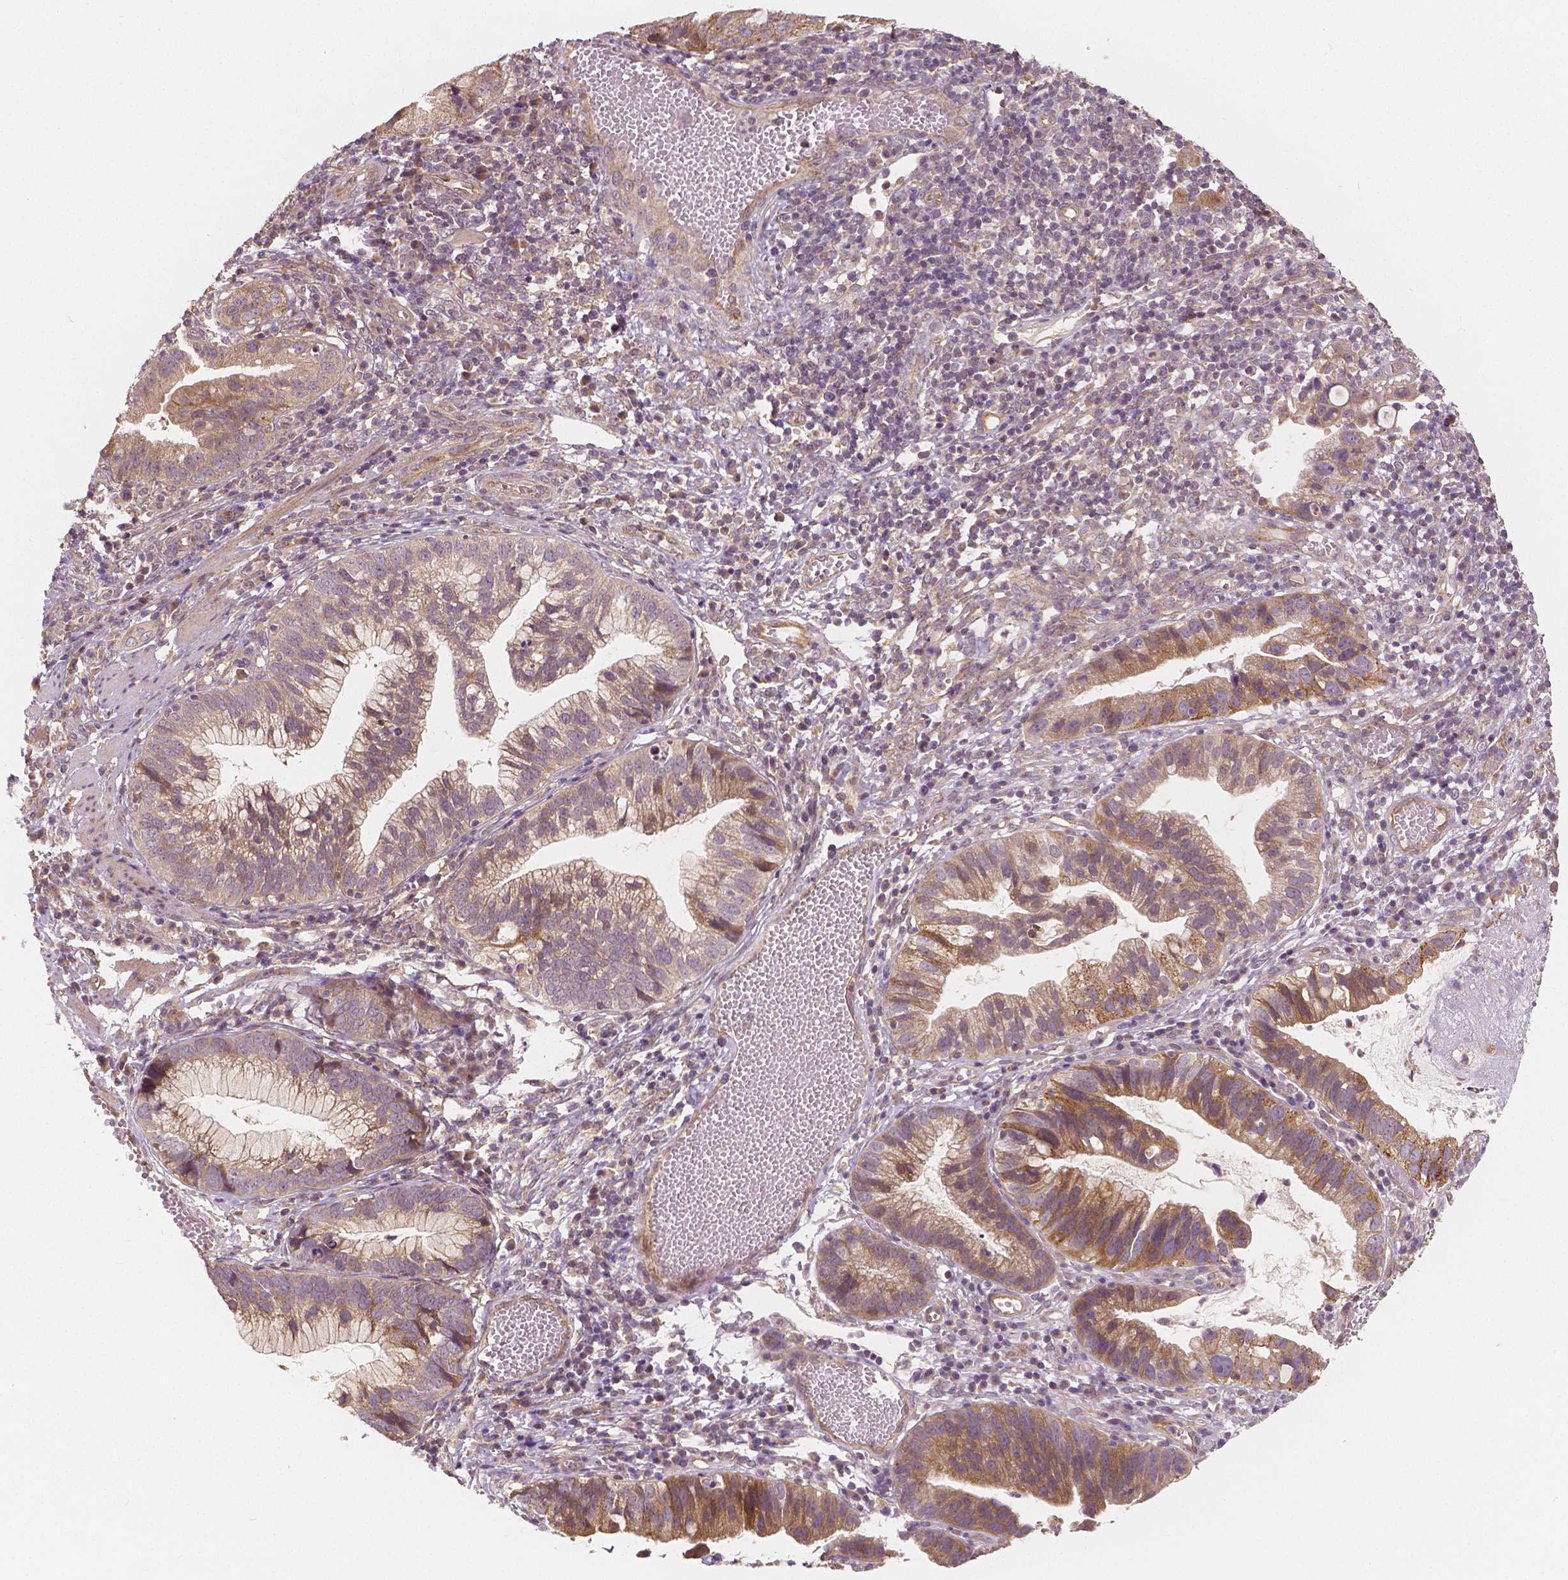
{"staining": {"intensity": "moderate", "quantity": ">75%", "location": "cytoplasmic/membranous"}, "tissue": "cervical cancer", "cell_type": "Tumor cells", "image_type": "cancer", "snomed": [{"axis": "morphology", "description": "Adenocarcinoma, NOS"}, {"axis": "topography", "description": "Cervix"}], "caption": "This is a histology image of IHC staining of cervical cancer (adenocarcinoma), which shows moderate expression in the cytoplasmic/membranous of tumor cells.", "gene": "SNX12", "patient": {"sex": "female", "age": 34}}